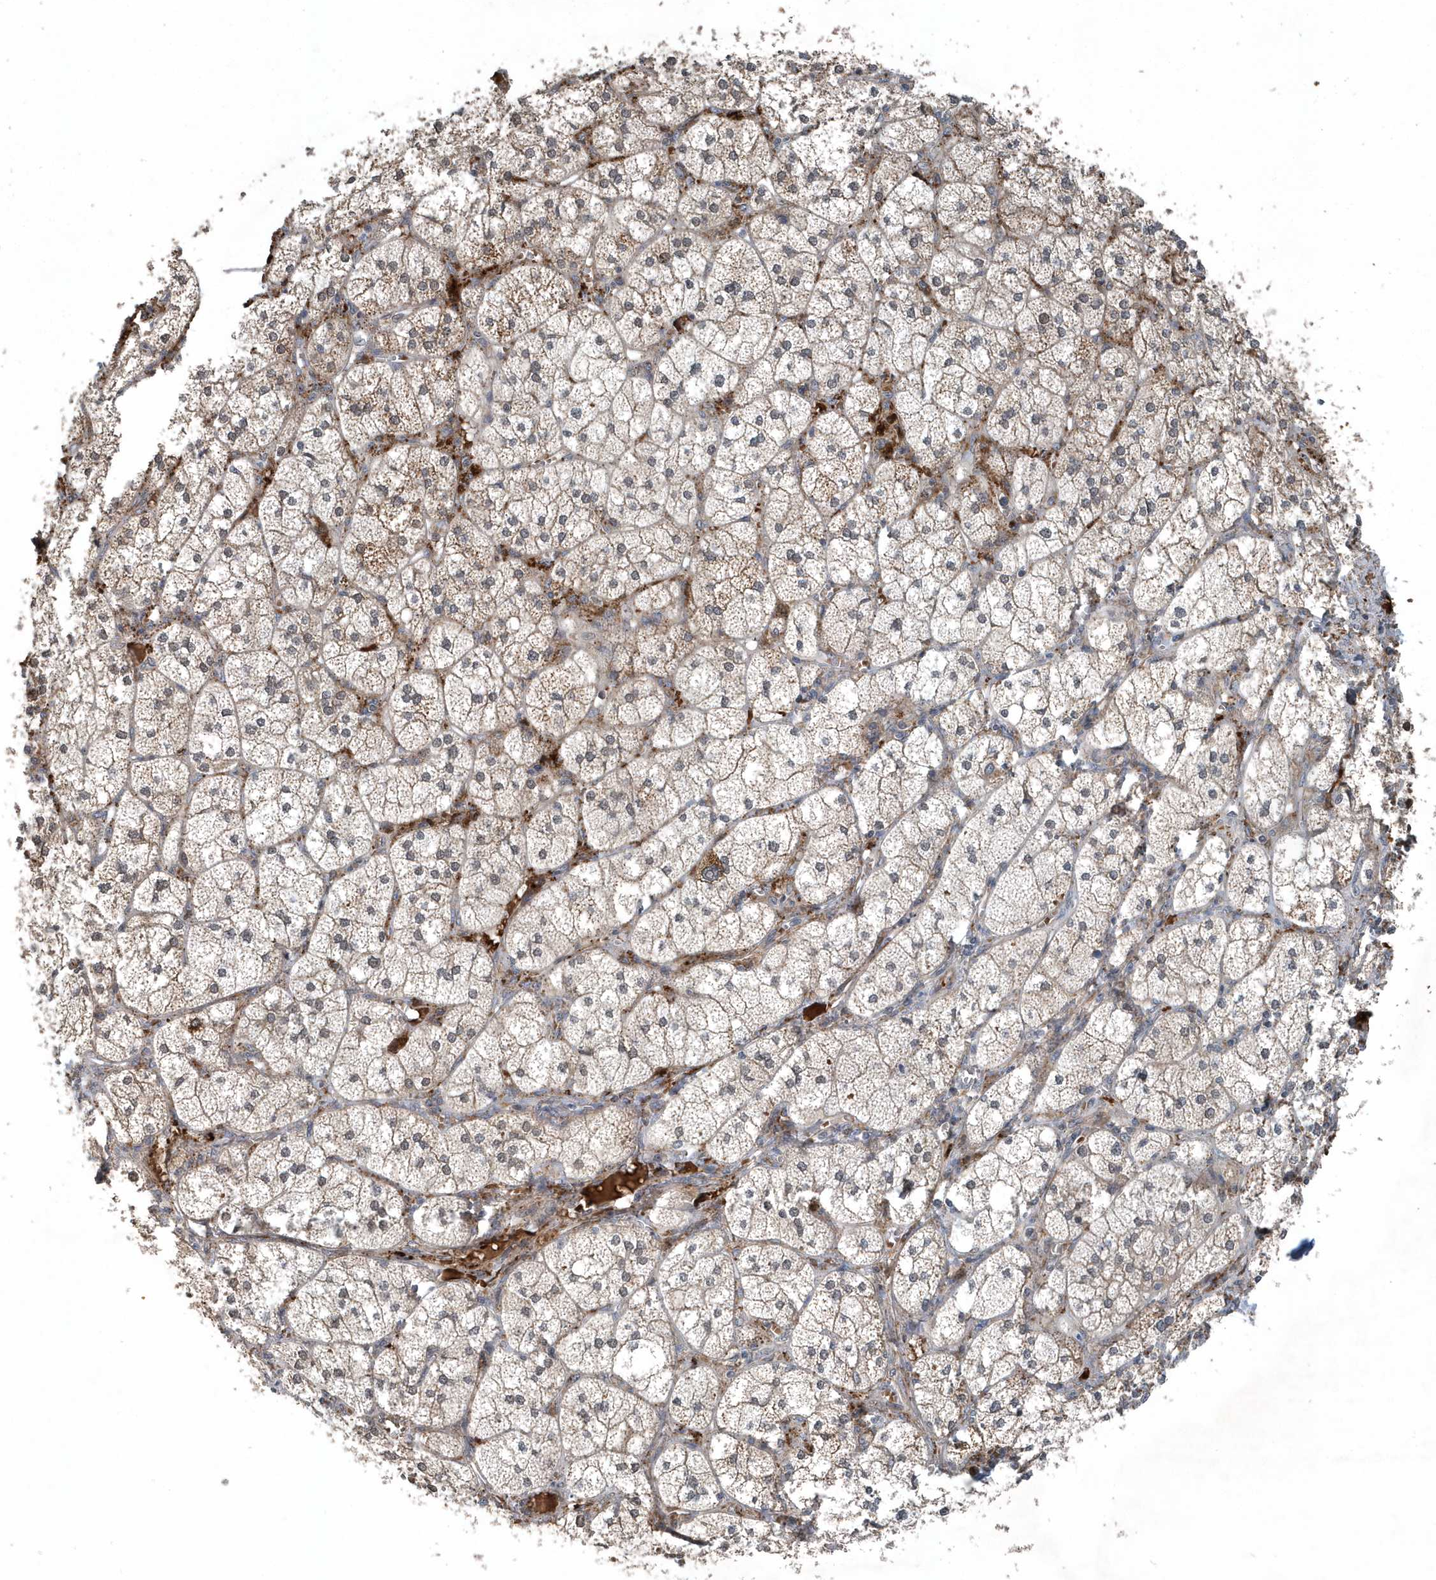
{"staining": {"intensity": "moderate", "quantity": ">75%", "location": "cytoplasmic/membranous,nuclear"}, "tissue": "adrenal gland", "cell_type": "Glandular cells", "image_type": "normal", "snomed": [{"axis": "morphology", "description": "Normal tissue, NOS"}, {"axis": "topography", "description": "Adrenal gland"}], "caption": "Protein staining by immunohistochemistry displays moderate cytoplasmic/membranous,nuclear positivity in about >75% of glandular cells in unremarkable adrenal gland. (brown staining indicates protein expression, while blue staining denotes nuclei).", "gene": "QTRT2", "patient": {"sex": "female", "age": 61}}